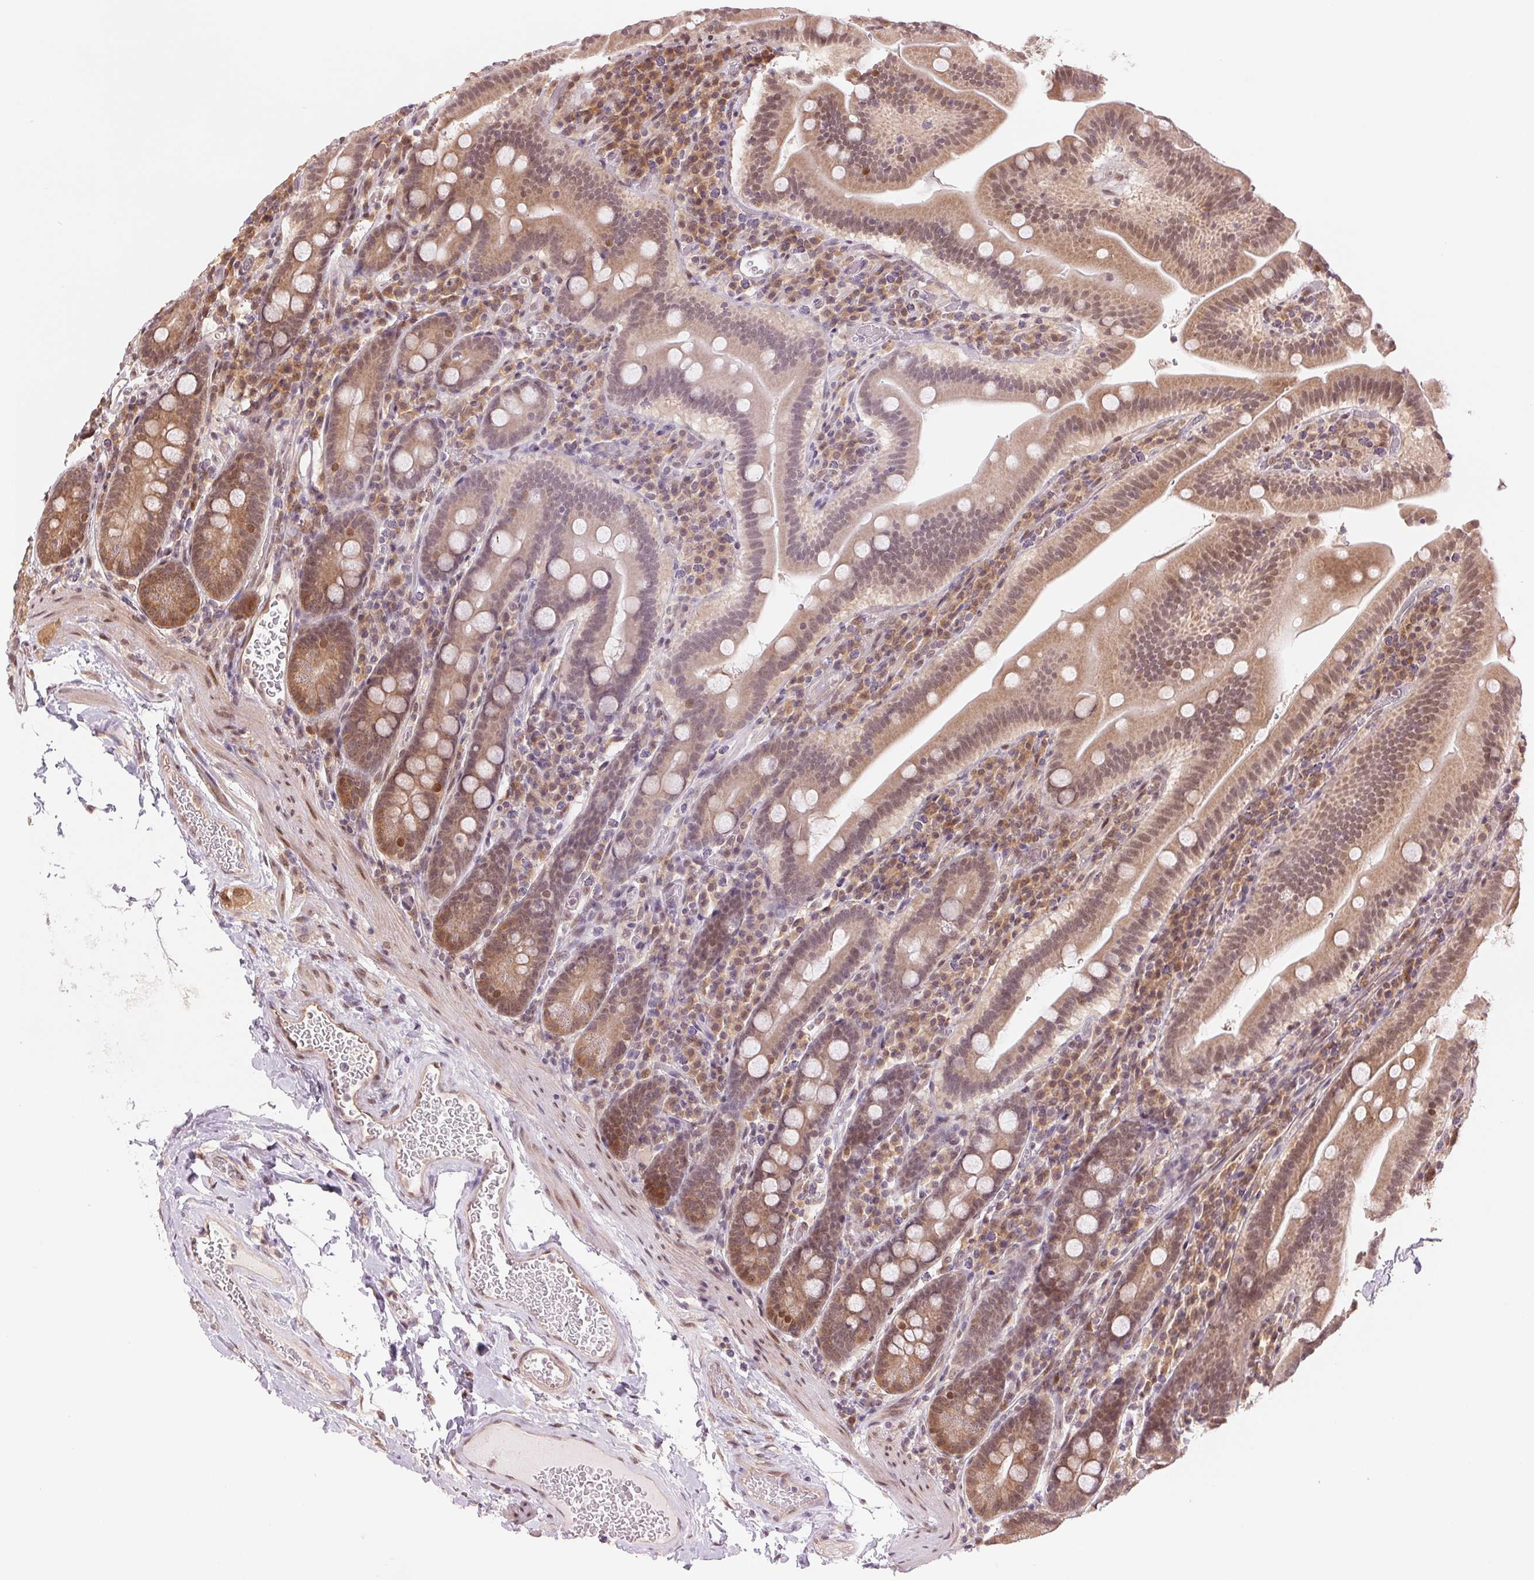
{"staining": {"intensity": "moderate", "quantity": ">75%", "location": "cytoplasmic/membranous"}, "tissue": "small intestine", "cell_type": "Glandular cells", "image_type": "normal", "snomed": [{"axis": "morphology", "description": "Normal tissue, NOS"}, {"axis": "topography", "description": "Small intestine"}], "caption": "This is a photomicrograph of IHC staining of benign small intestine, which shows moderate staining in the cytoplasmic/membranous of glandular cells.", "gene": "ERI3", "patient": {"sex": "male", "age": 26}}